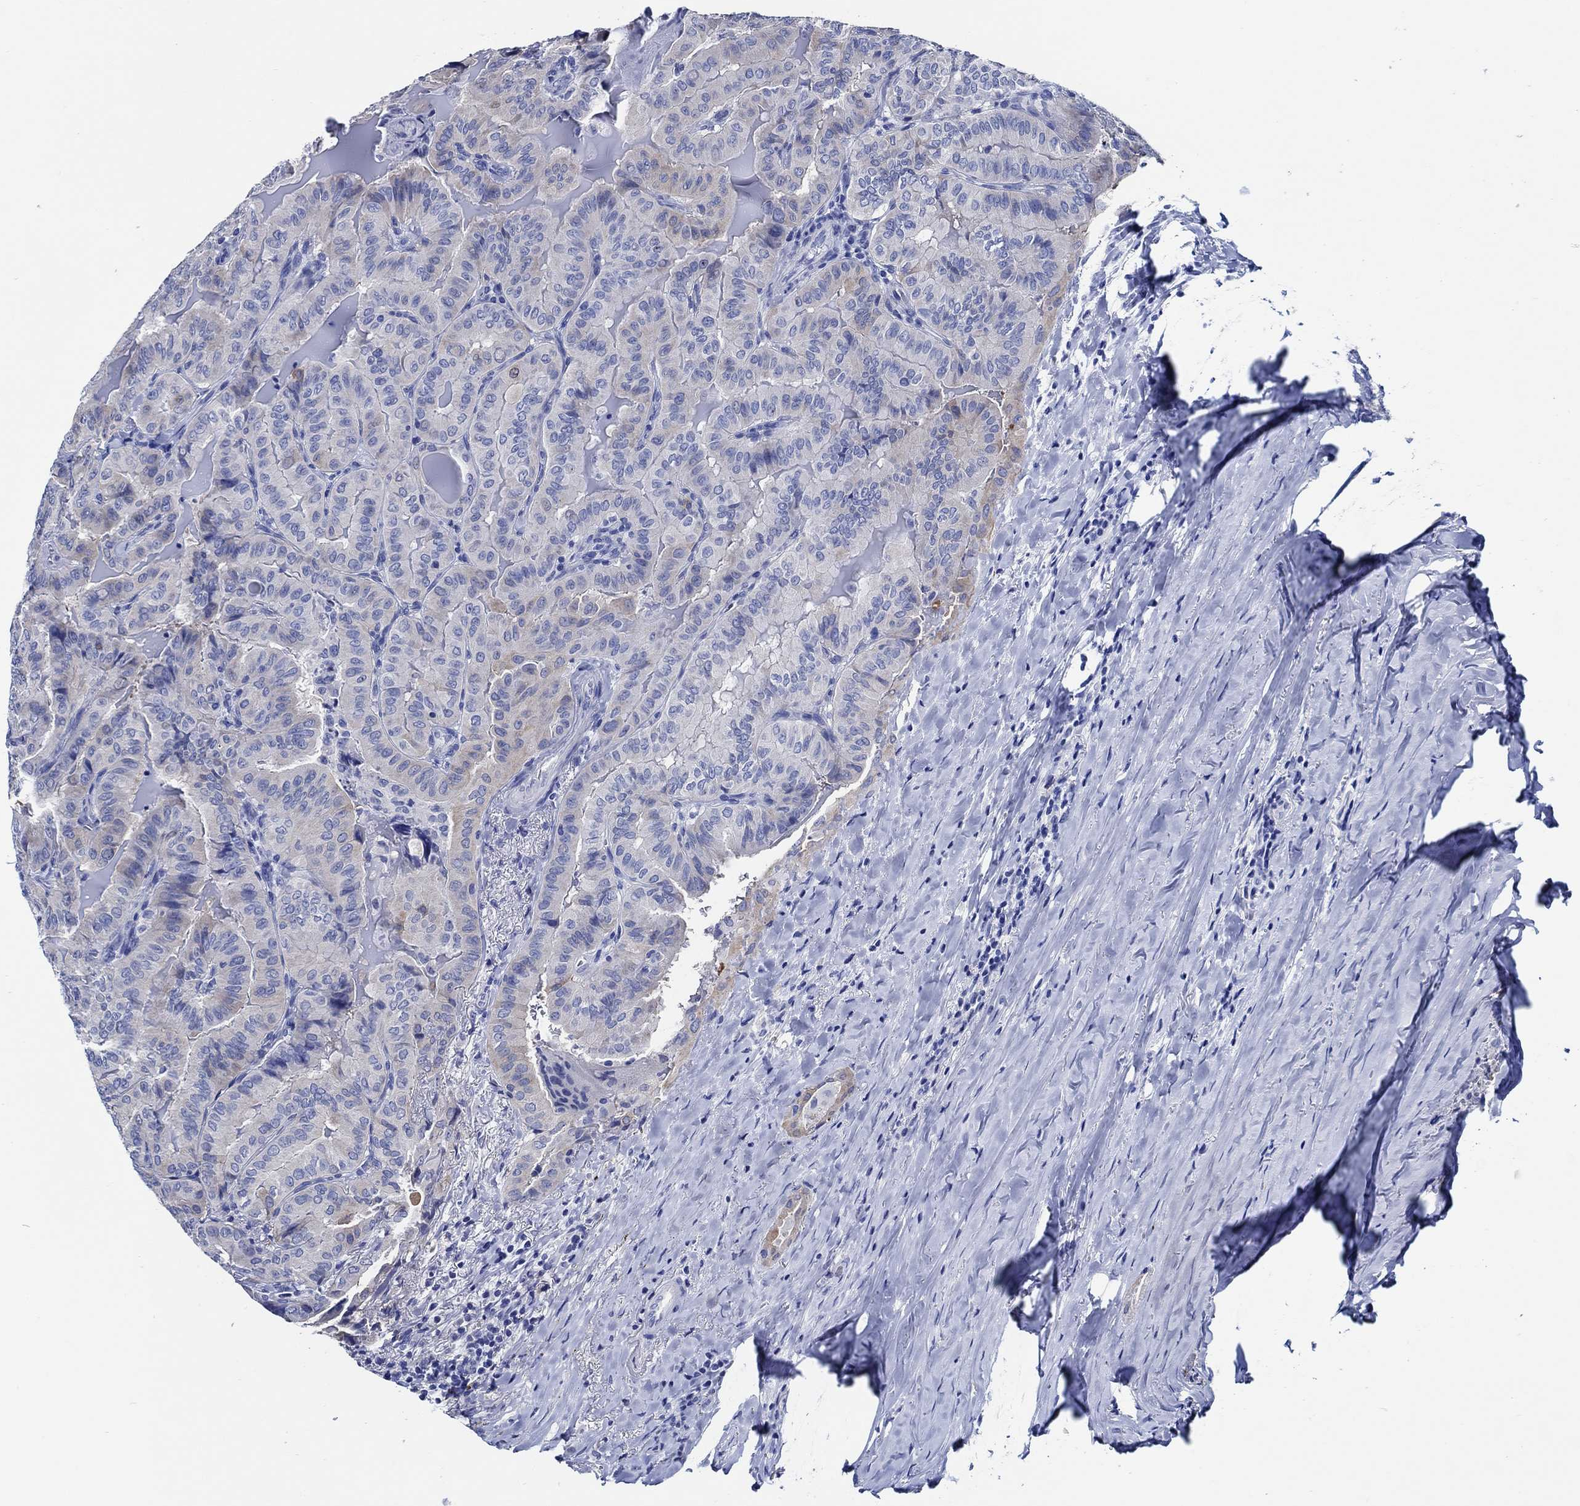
{"staining": {"intensity": "negative", "quantity": "none", "location": "none"}, "tissue": "thyroid cancer", "cell_type": "Tumor cells", "image_type": "cancer", "snomed": [{"axis": "morphology", "description": "Papillary adenocarcinoma, NOS"}, {"axis": "topography", "description": "Thyroid gland"}], "caption": "Immunohistochemistry (IHC) image of neoplastic tissue: papillary adenocarcinoma (thyroid) stained with DAB (3,3'-diaminobenzidine) reveals no significant protein staining in tumor cells.", "gene": "WDR62", "patient": {"sex": "female", "age": 68}}